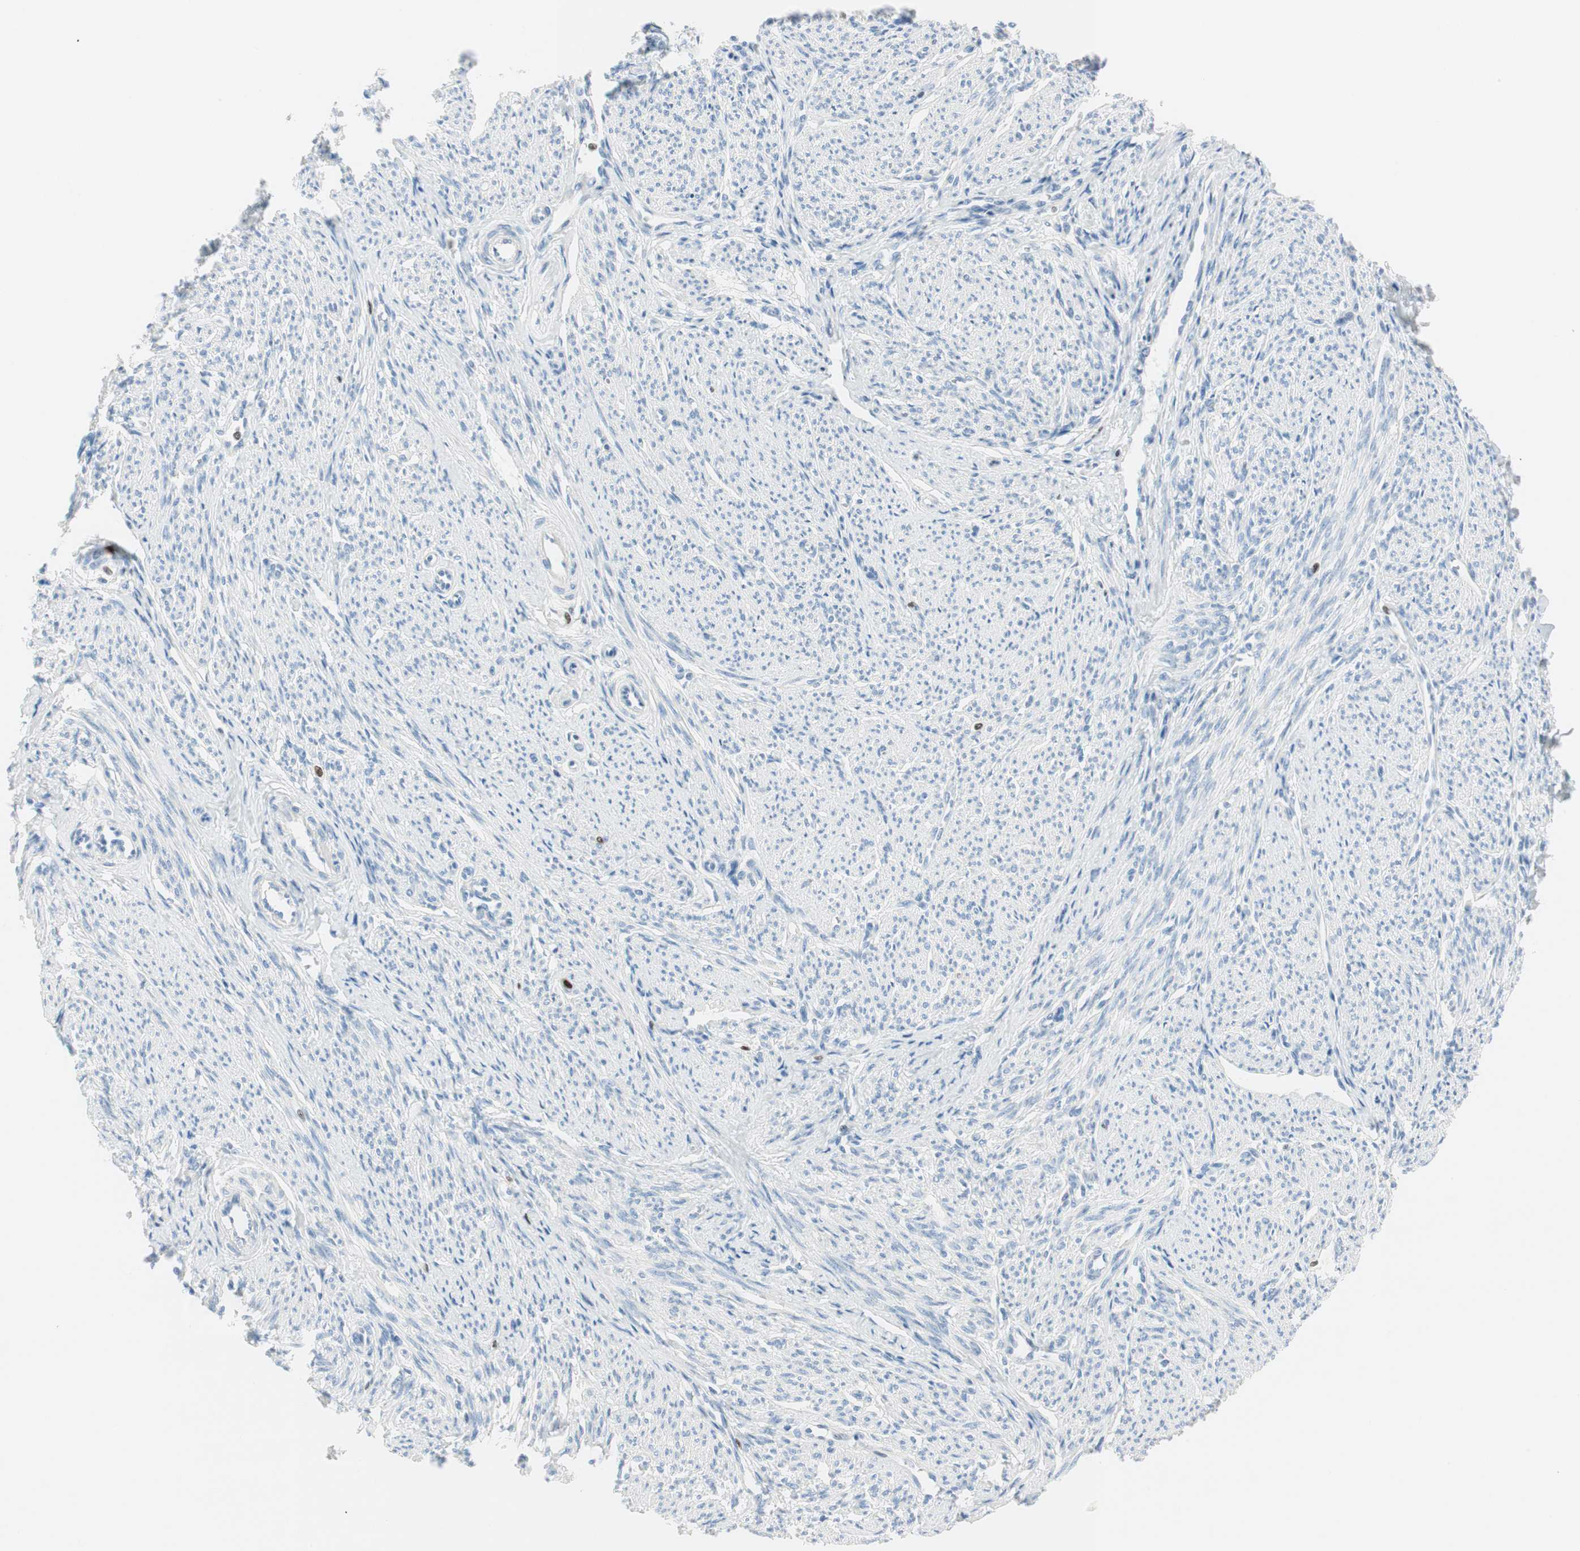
{"staining": {"intensity": "negative", "quantity": "none", "location": "none"}, "tissue": "smooth muscle", "cell_type": "Smooth muscle cells", "image_type": "normal", "snomed": [{"axis": "morphology", "description": "Normal tissue, NOS"}, {"axis": "topography", "description": "Smooth muscle"}], "caption": "IHC of benign smooth muscle reveals no expression in smooth muscle cells.", "gene": "EZH2", "patient": {"sex": "female", "age": 65}}